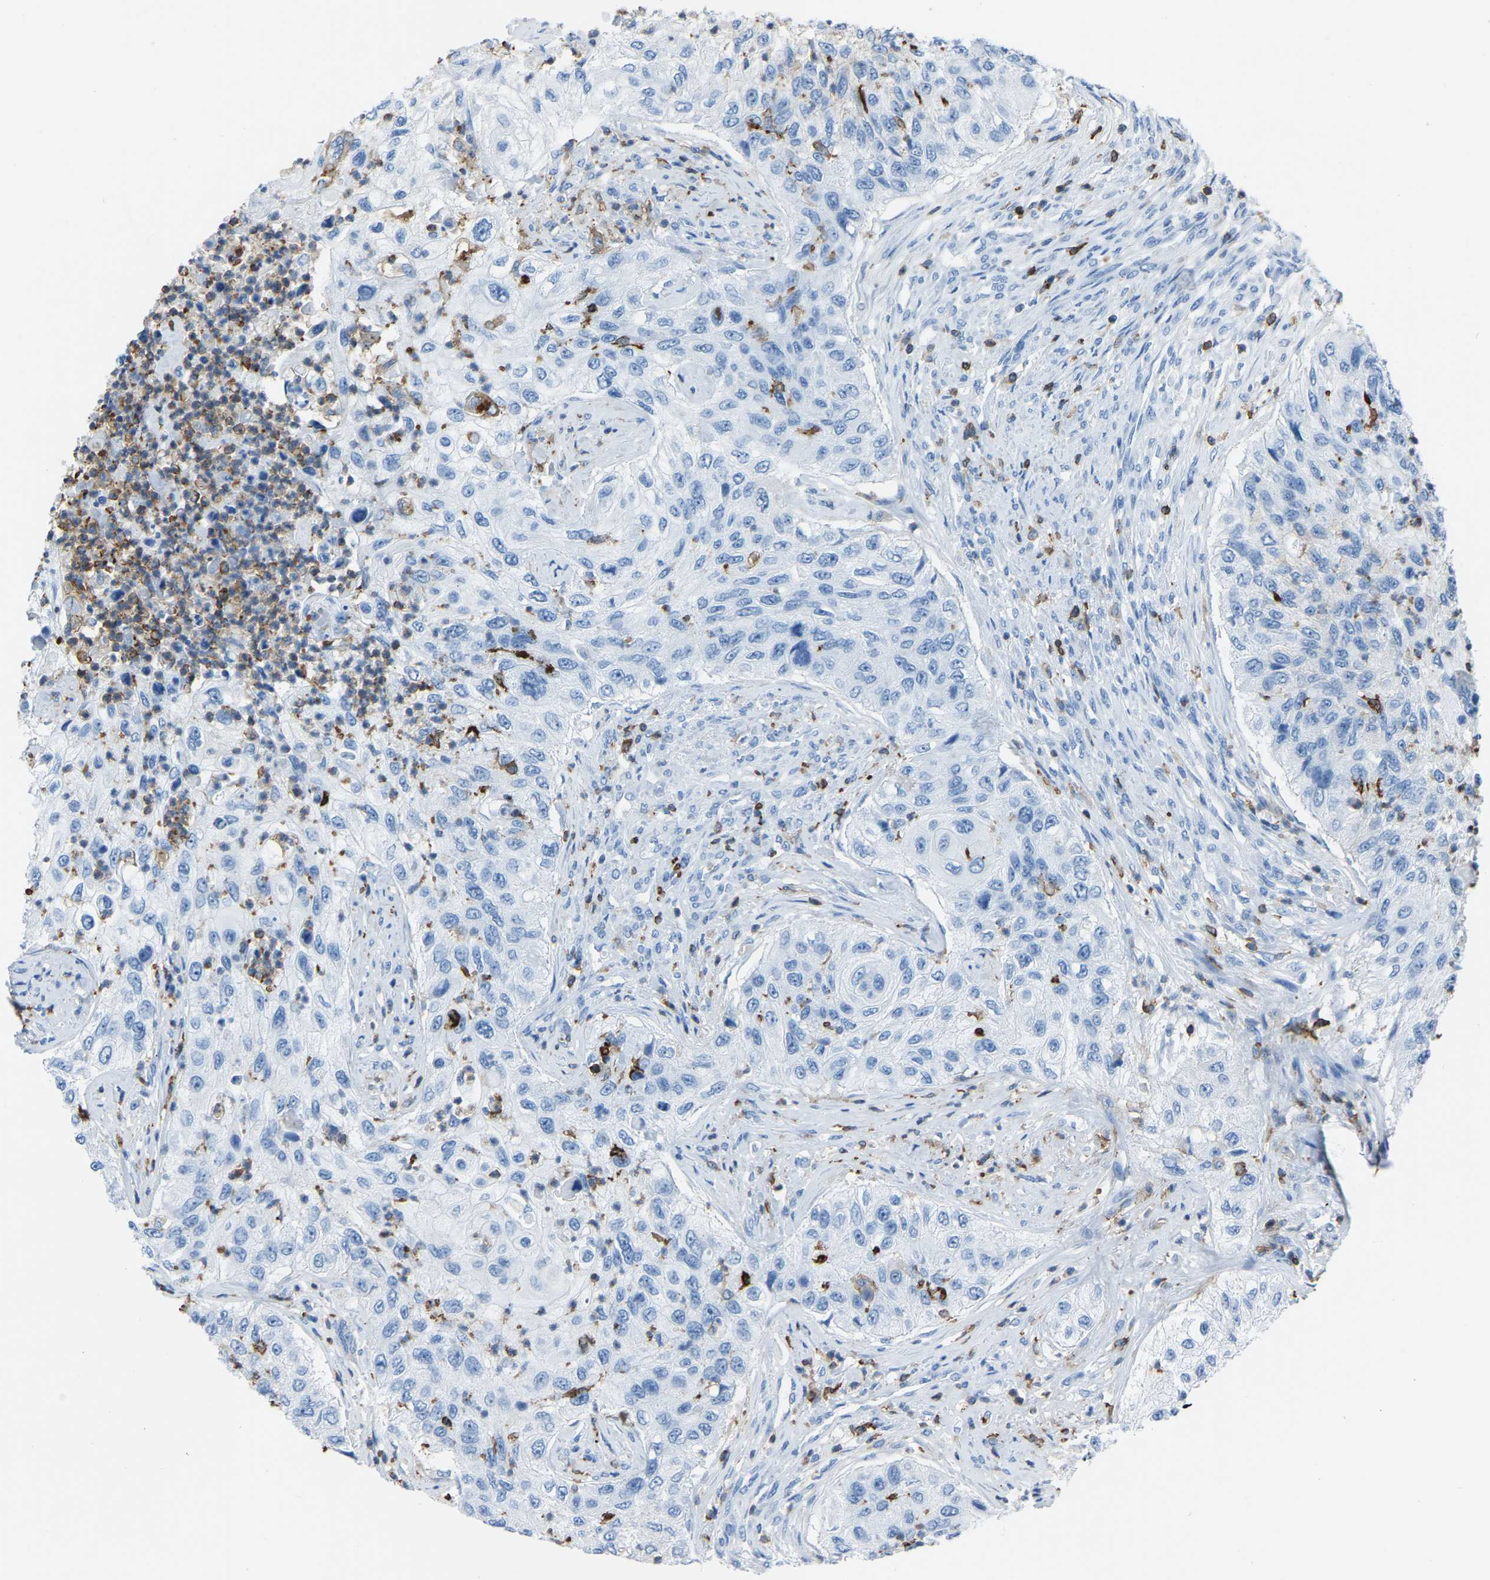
{"staining": {"intensity": "negative", "quantity": "none", "location": "none"}, "tissue": "urothelial cancer", "cell_type": "Tumor cells", "image_type": "cancer", "snomed": [{"axis": "morphology", "description": "Urothelial carcinoma, High grade"}, {"axis": "topography", "description": "Urinary bladder"}], "caption": "DAB (3,3'-diaminobenzidine) immunohistochemical staining of human urothelial cancer reveals no significant expression in tumor cells.", "gene": "LSP1", "patient": {"sex": "female", "age": 60}}